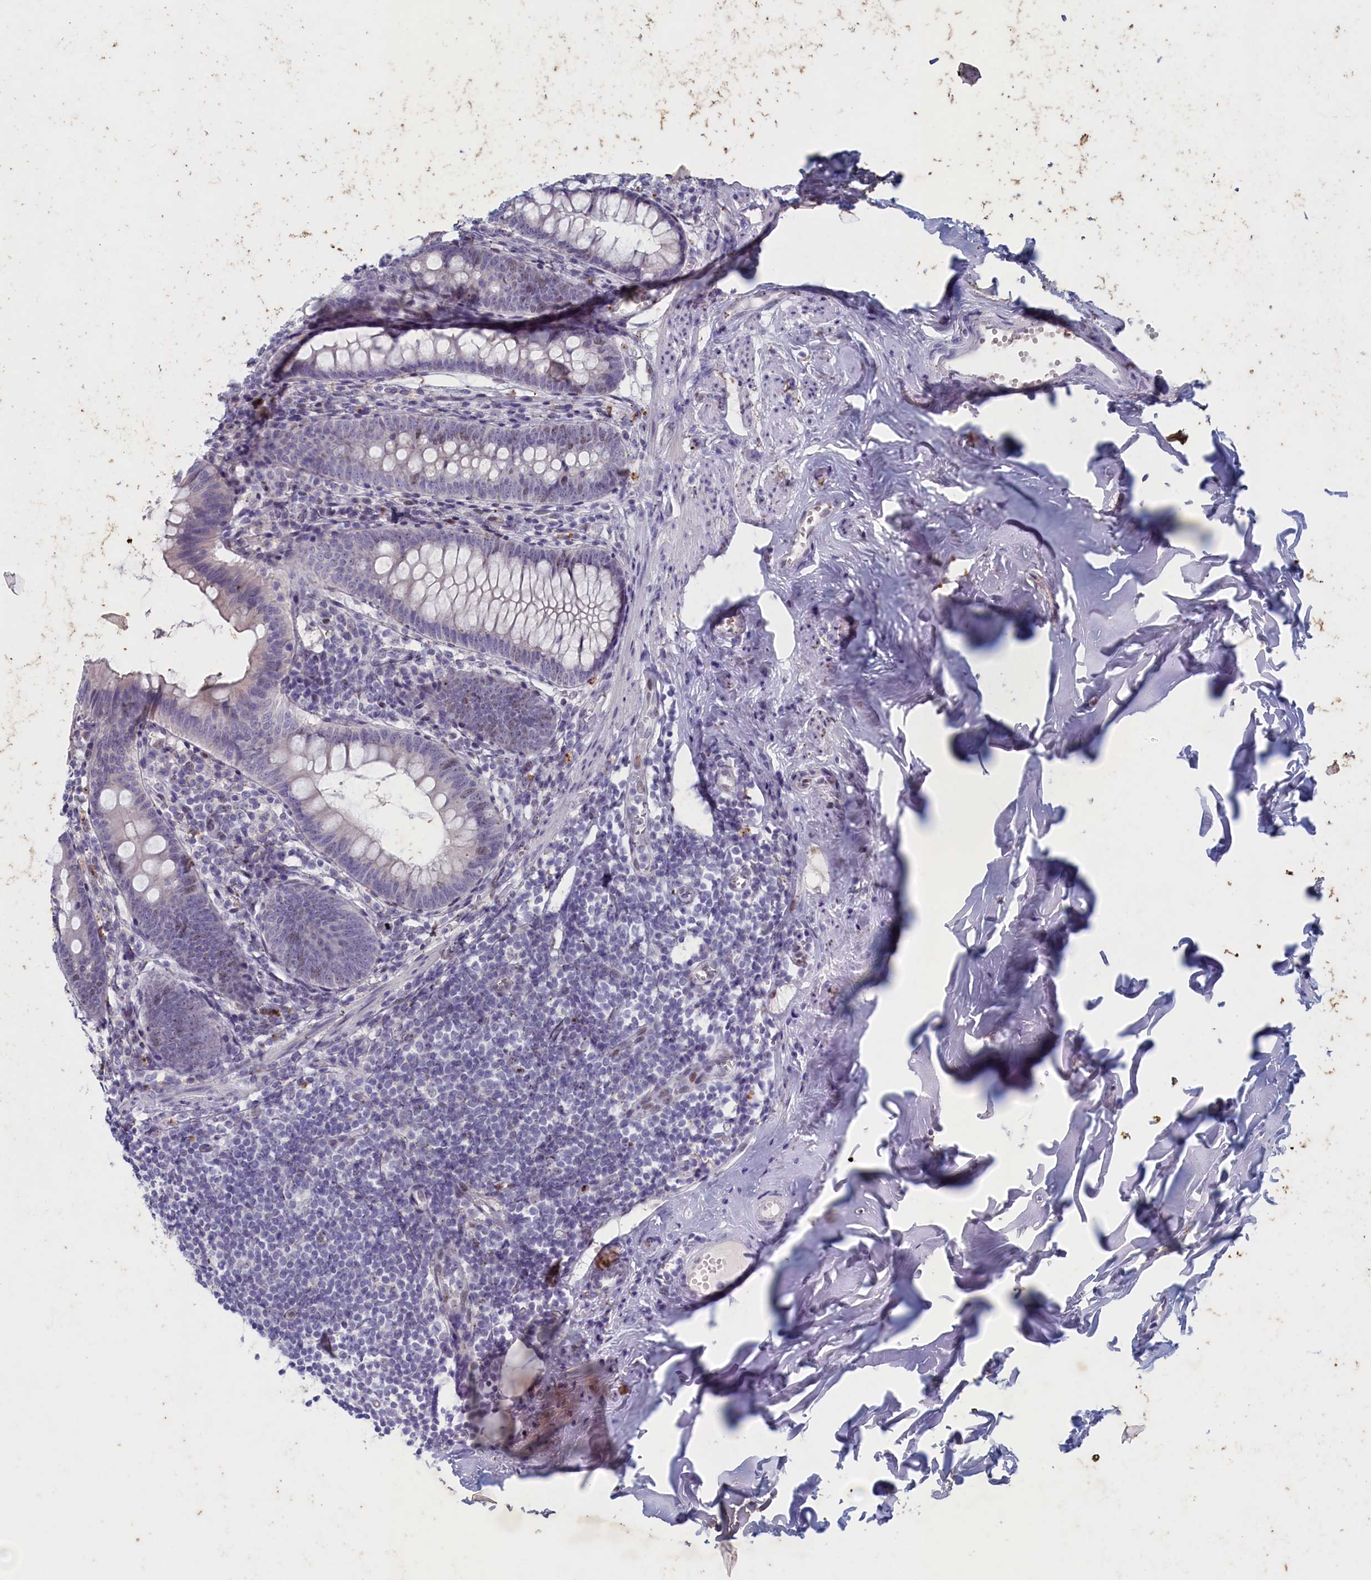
{"staining": {"intensity": "weak", "quantity": "<25%", "location": "cytoplasmic/membranous,nuclear"}, "tissue": "appendix", "cell_type": "Glandular cells", "image_type": "normal", "snomed": [{"axis": "morphology", "description": "Normal tissue, NOS"}, {"axis": "topography", "description": "Appendix"}], "caption": "A photomicrograph of appendix stained for a protein displays no brown staining in glandular cells. (DAB immunohistochemistry (IHC) with hematoxylin counter stain).", "gene": "WDR76", "patient": {"sex": "female", "age": 51}}